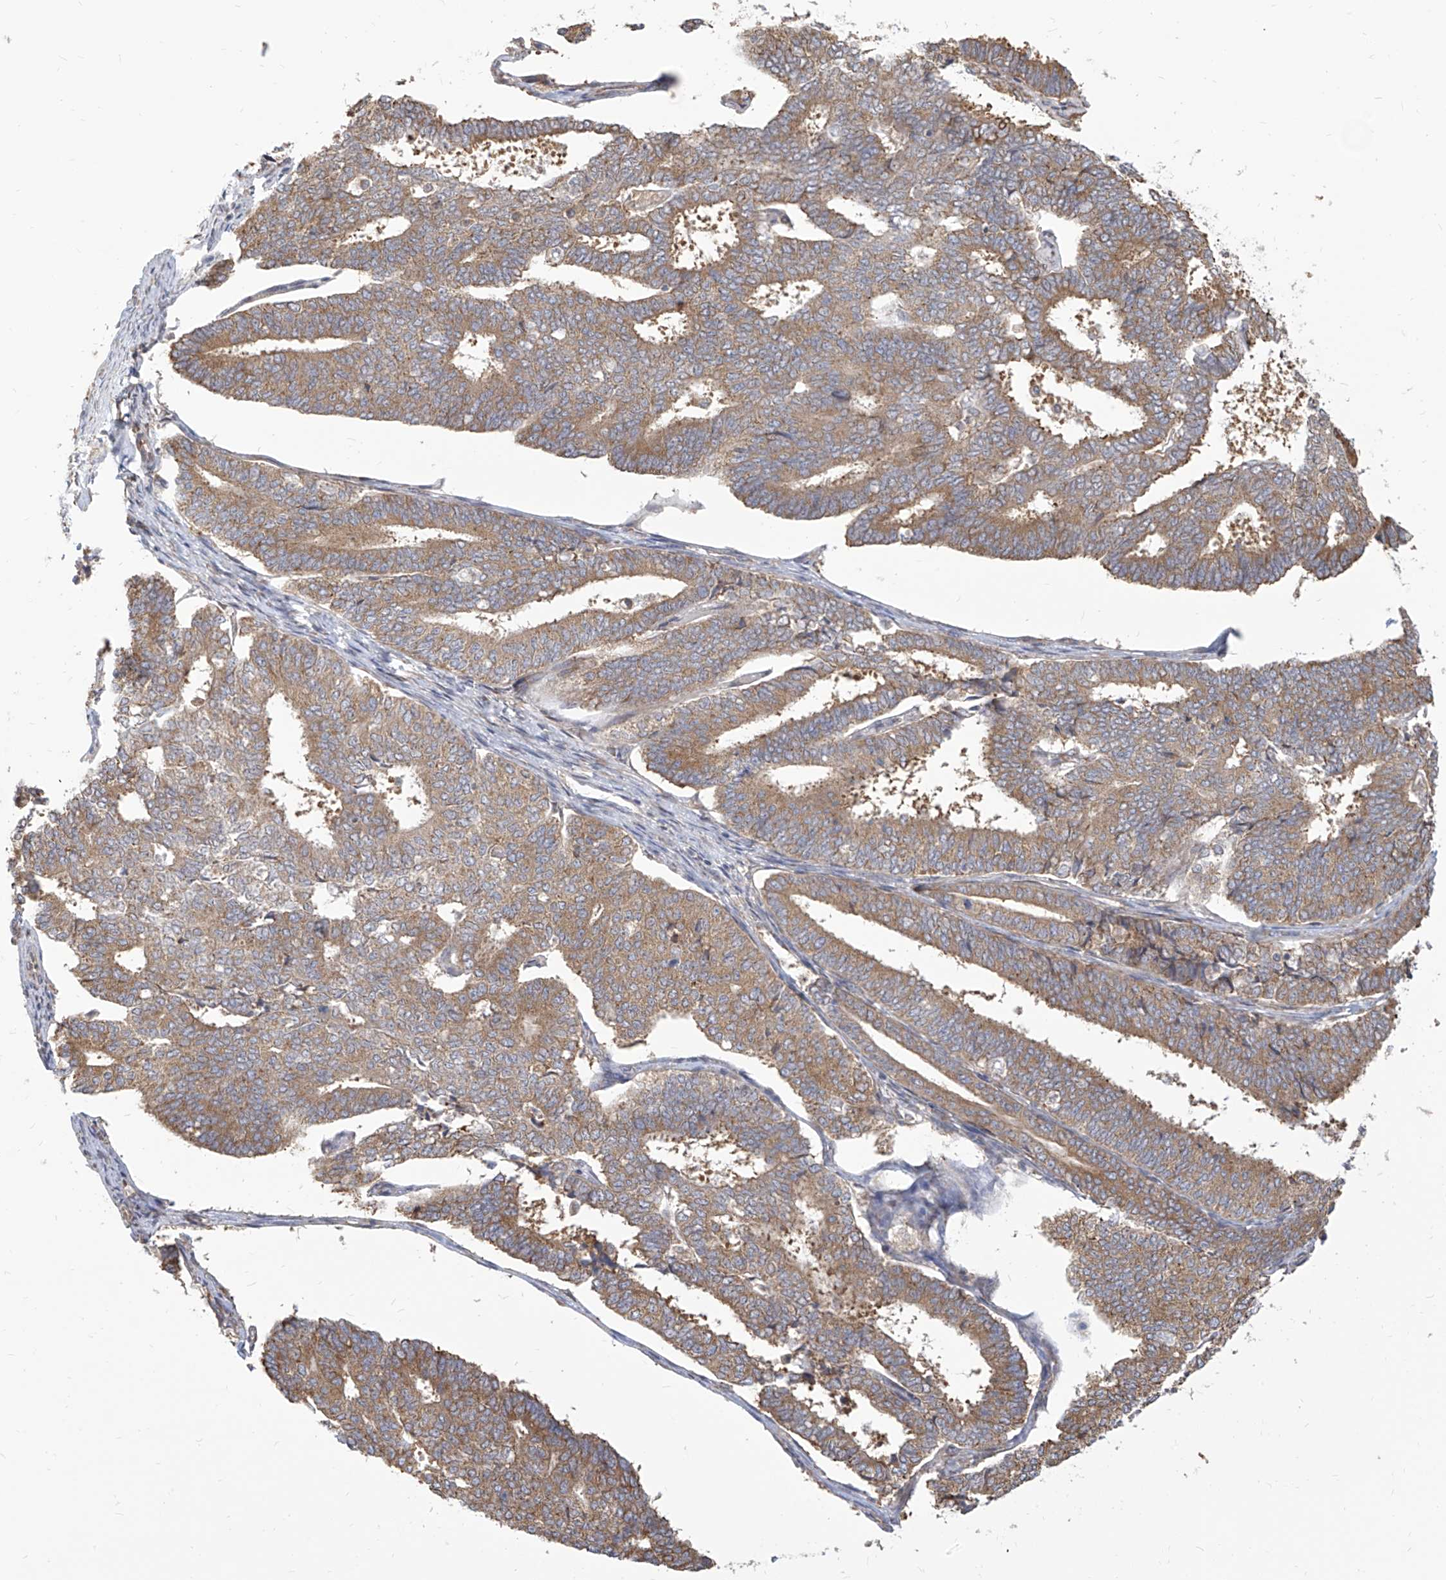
{"staining": {"intensity": "moderate", "quantity": ">75%", "location": "cytoplasmic/membranous"}, "tissue": "endometrial cancer", "cell_type": "Tumor cells", "image_type": "cancer", "snomed": [{"axis": "morphology", "description": "Adenocarcinoma, NOS"}, {"axis": "topography", "description": "Endometrium"}], "caption": "Endometrial cancer stained with a brown dye shows moderate cytoplasmic/membranous positive staining in about >75% of tumor cells.", "gene": "FAM83B", "patient": {"sex": "female", "age": 70}}